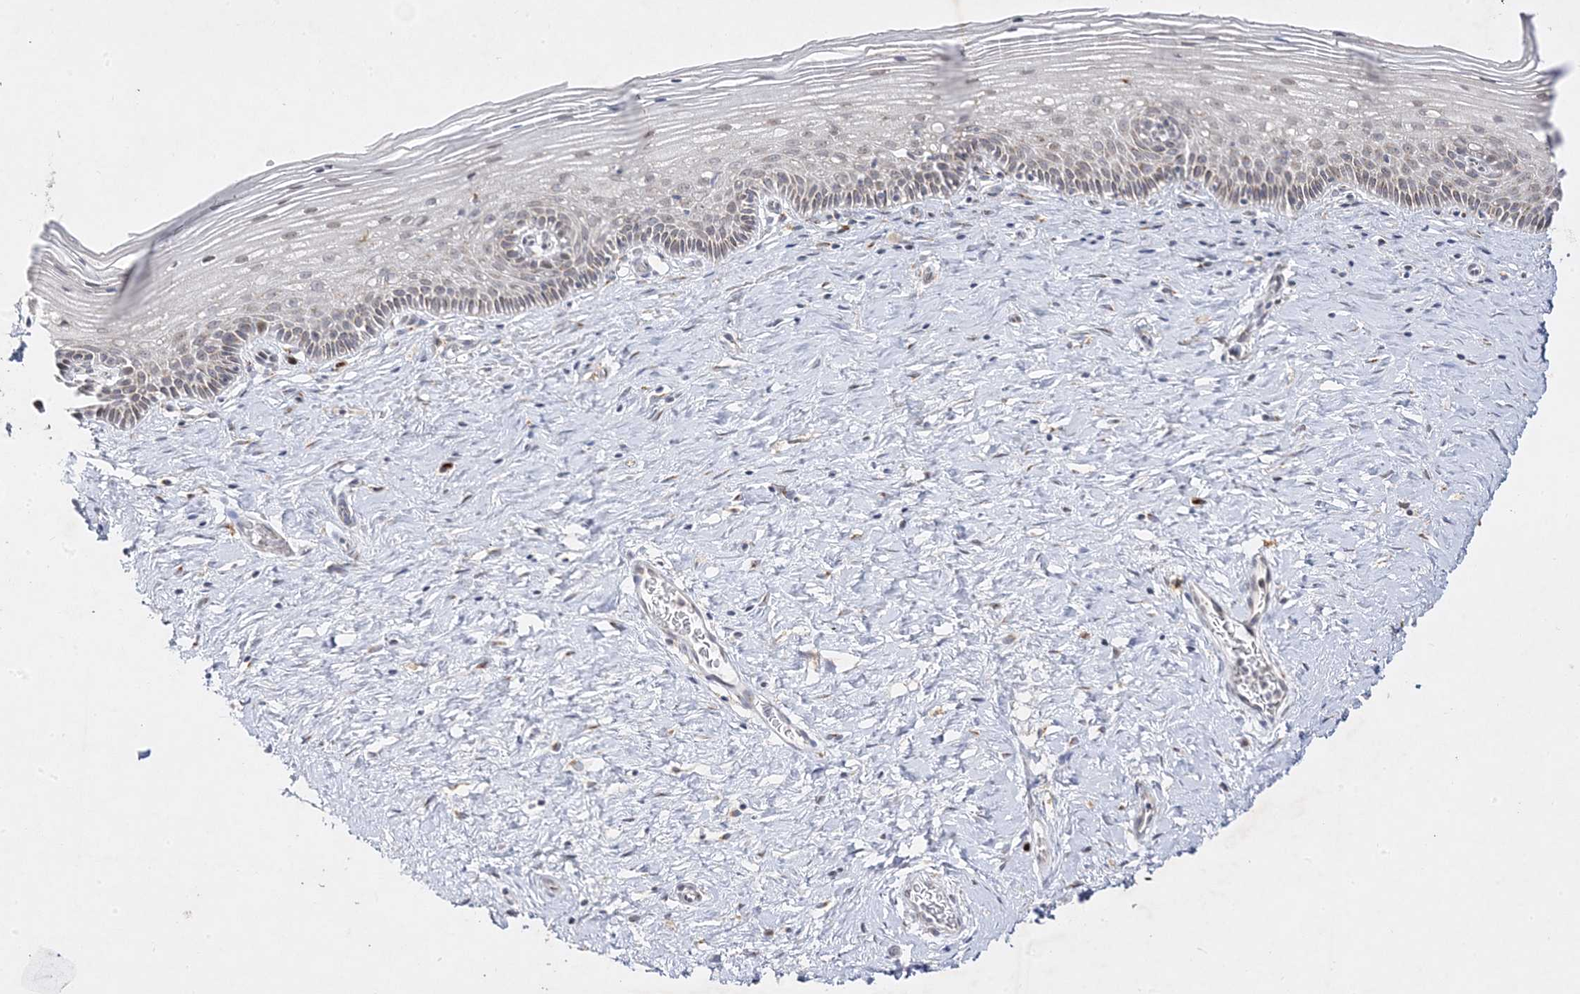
{"staining": {"intensity": "negative", "quantity": "none", "location": "none"}, "tissue": "cervix", "cell_type": "Glandular cells", "image_type": "normal", "snomed": [{"axis": "morphology", "description": "Normal tissue, NOS"}, {"axis": "topography", "description": "Cervix"}], "caption": "The immunohistochemistry (IHC) image has no significant expression in glandular cells of cervix.", "gene": "C2CD2", "patient": {"sex": "female", "age": 33}}